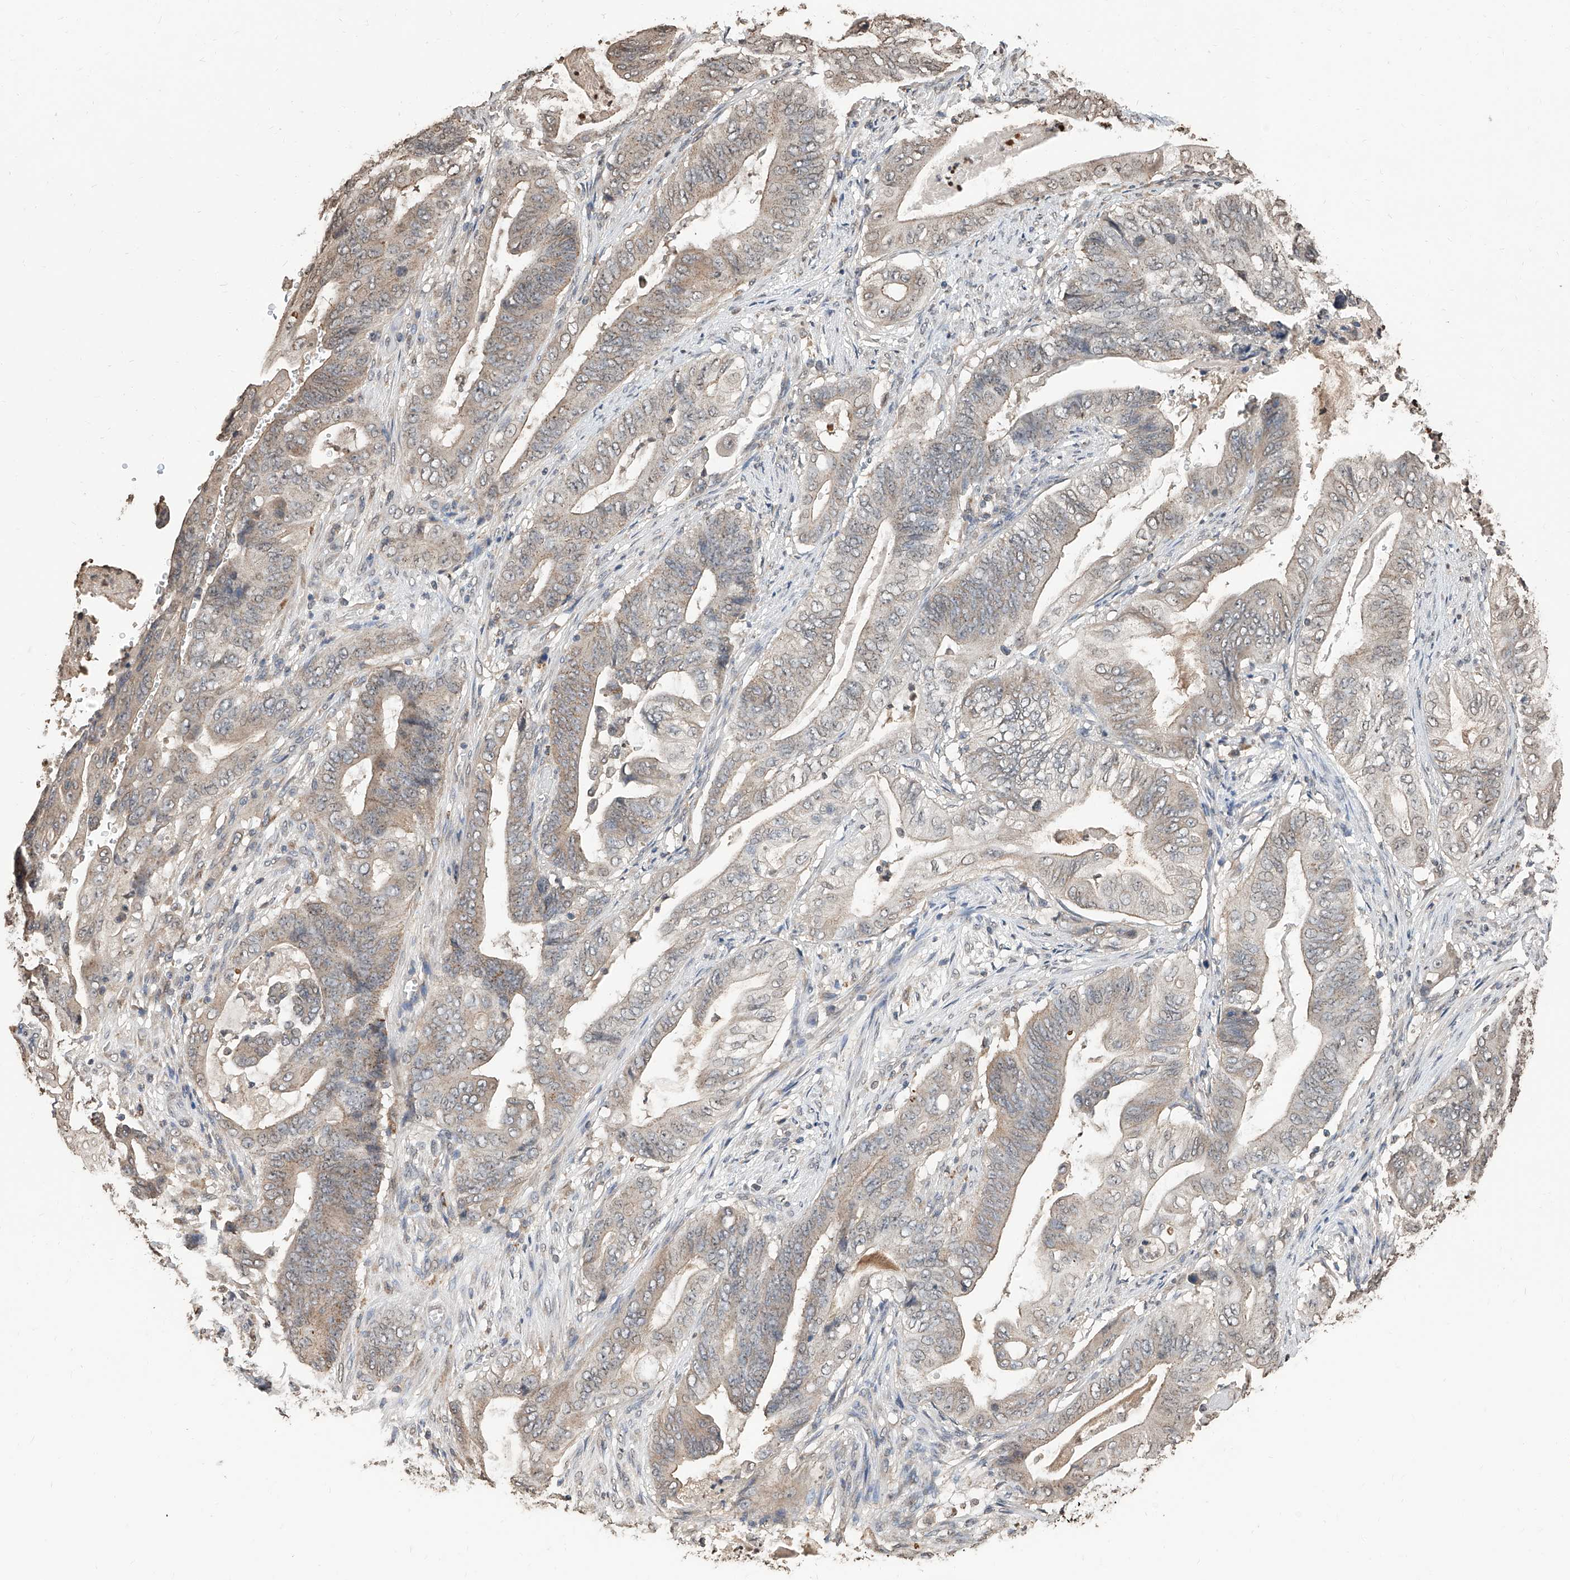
{"staining": {"intensity": "weak", "quantity": "25%-75%", "location": "cytoplasmic/membranous"}, "tissue": "stomach cancer", "cell_type": "Tumor cells", "image_type": "cancer", "snomed": [{"axis": "morphology", "description": "Adenocarcinoma, NOS"}, {"axis": "topography", "description": "Stomach"}], "caption": "Protein staining of stomach adenocarcinoma tissue demonstrates weak cytoplasmic/membranous staining in about 25%-75% of tumor cells. Ihc stains the protein of interest in brown and the nuclei are stained blue.", "gene": "RP9", "patient": {"sex": "female", "age": 73}}